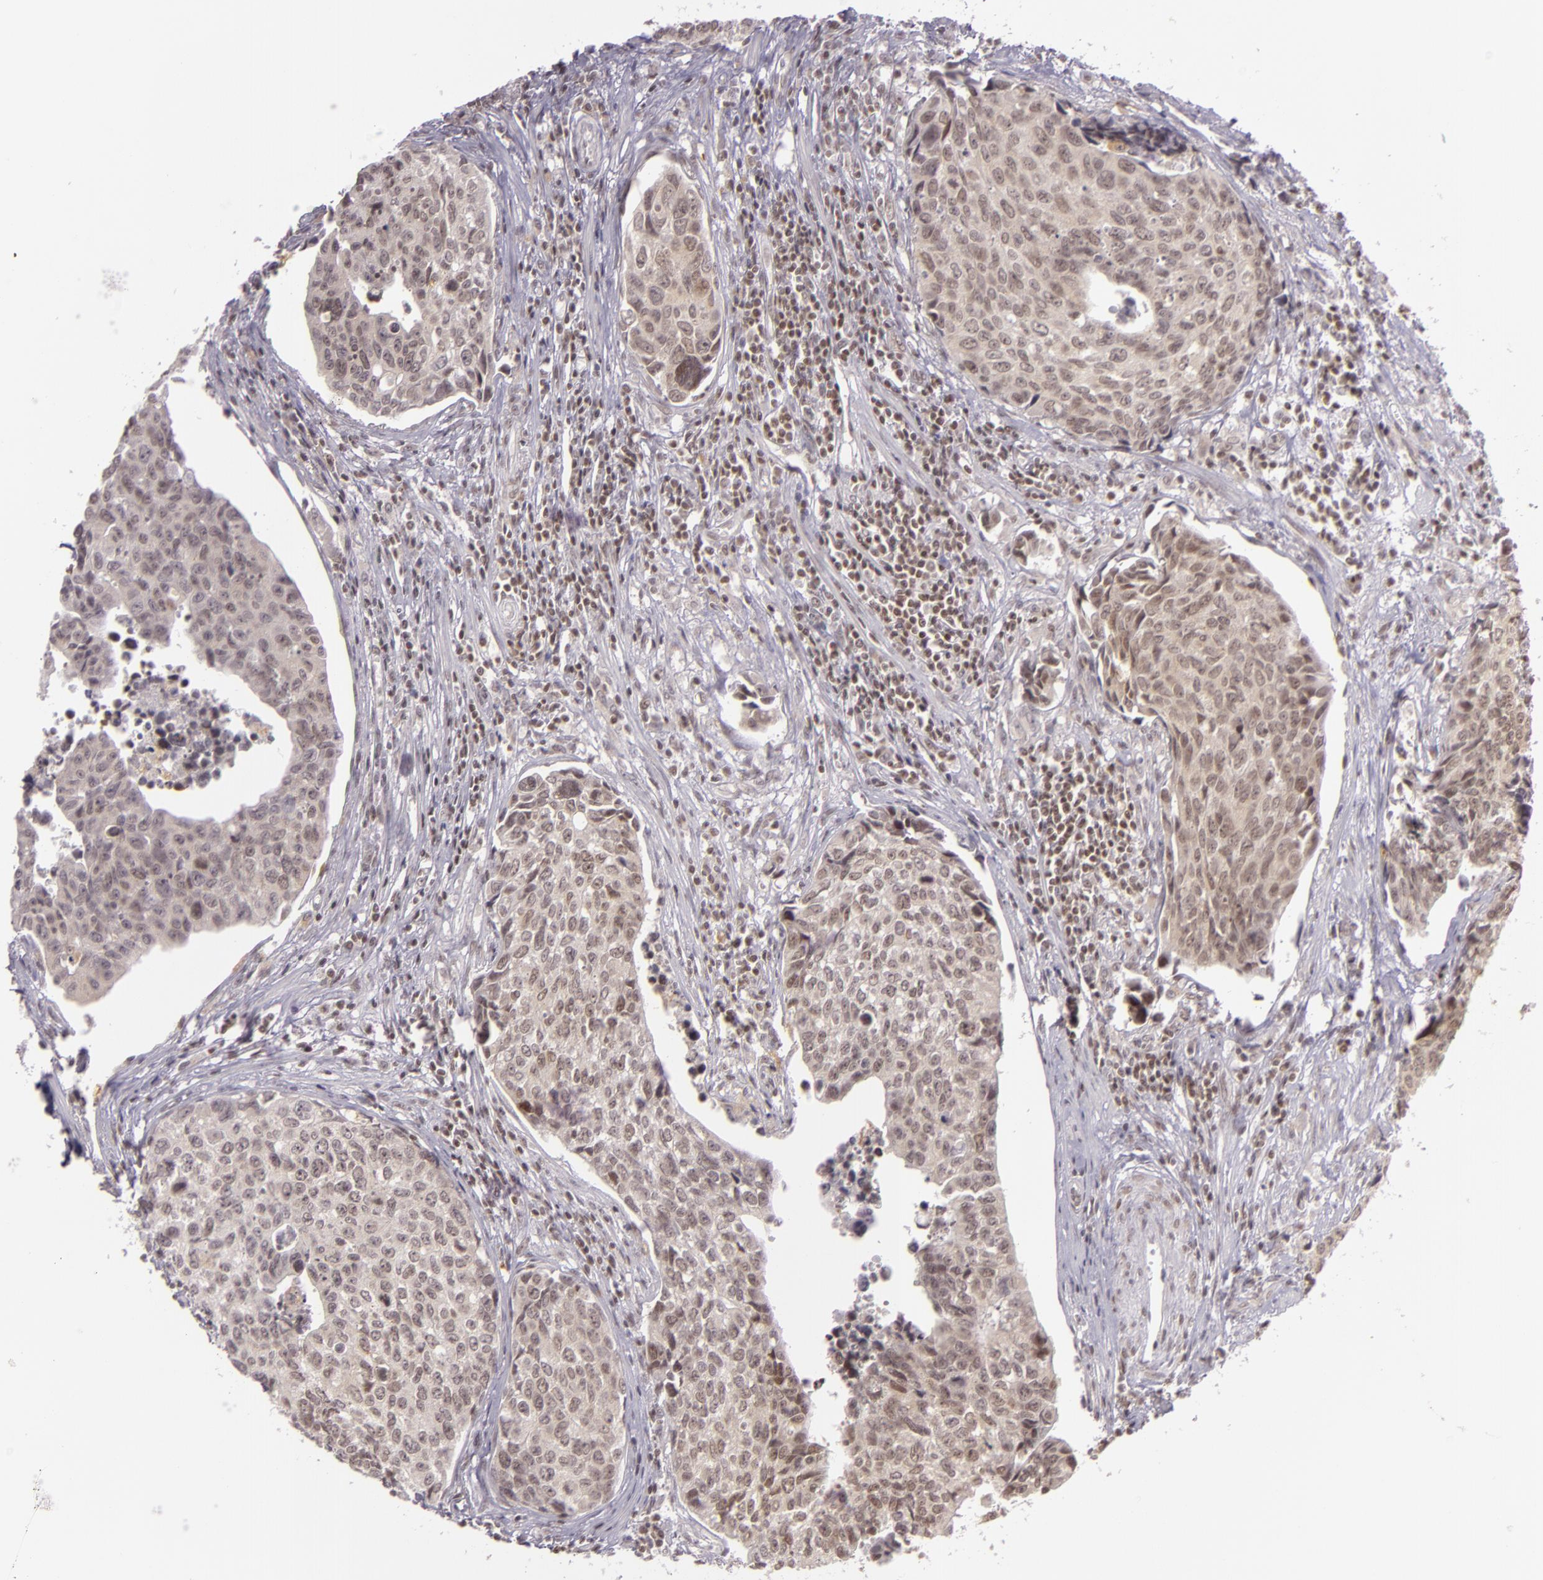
{"staining": {"intensity": "weak", "quantity": ">75%", "location": "cytoplasmic/membranous,nuclear"}, "tissue": "urothelial cancer", "cell_type": "Tumor cells", "image_type": "cancer", "snomed": [{"axis": "morphology", "description": "Urothelial carcinoma, High grade"}, {"axis": "topography", "description": "Urinary bladder"}], "caption": "Brown immunohistochemical staining in human urothelial cancer shows weak cytoplasmic/membranous and nuclear positivity in about >75% of tumor cells.", "gene": "ZFX", "patient": {"sex": "male", "age": 81}}